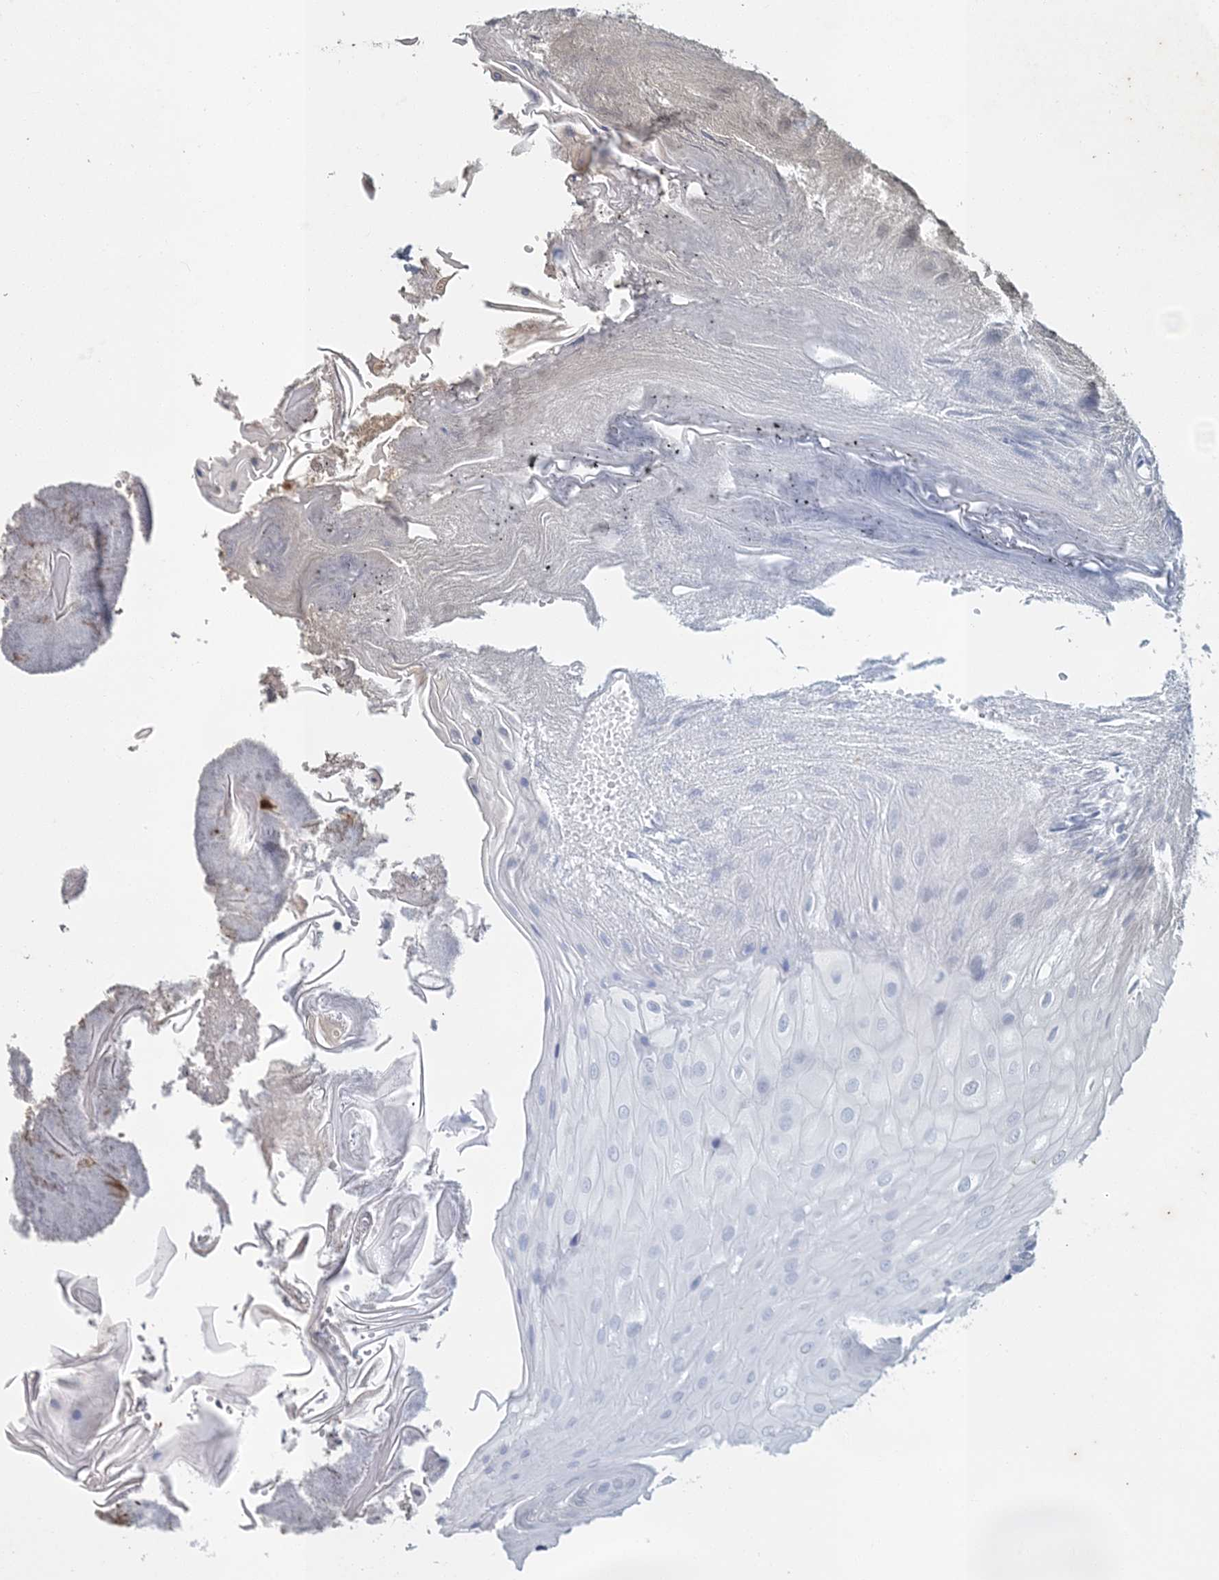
{"staining": {"intensity": "negative", "quantity": "none", "location": "none"}, "tissue": "oral mucosa", "cell_type": "Squamous epithelial cells", "image_type": "normal", "snomed": [{"axis": "morphology", "description": "Normal tissue, NOS"}, {"axis": "morphology", "description": "Squamous cell carcinoma, NOS"}, {"axis": "topography", "description": "Skeletal muscle"}, {"axis": "topography", "description": "Oral tissue"}, {"axis": "topography", "description": "Salivary gland"}, {"axis": "topography", "description": "Head-Neck"}], "caption": "IHC of benign oral mucosa shows no expression in squamous epithelial cells.", "gene": "RNF25", "patient": {"sex": "male", "age": 54}}